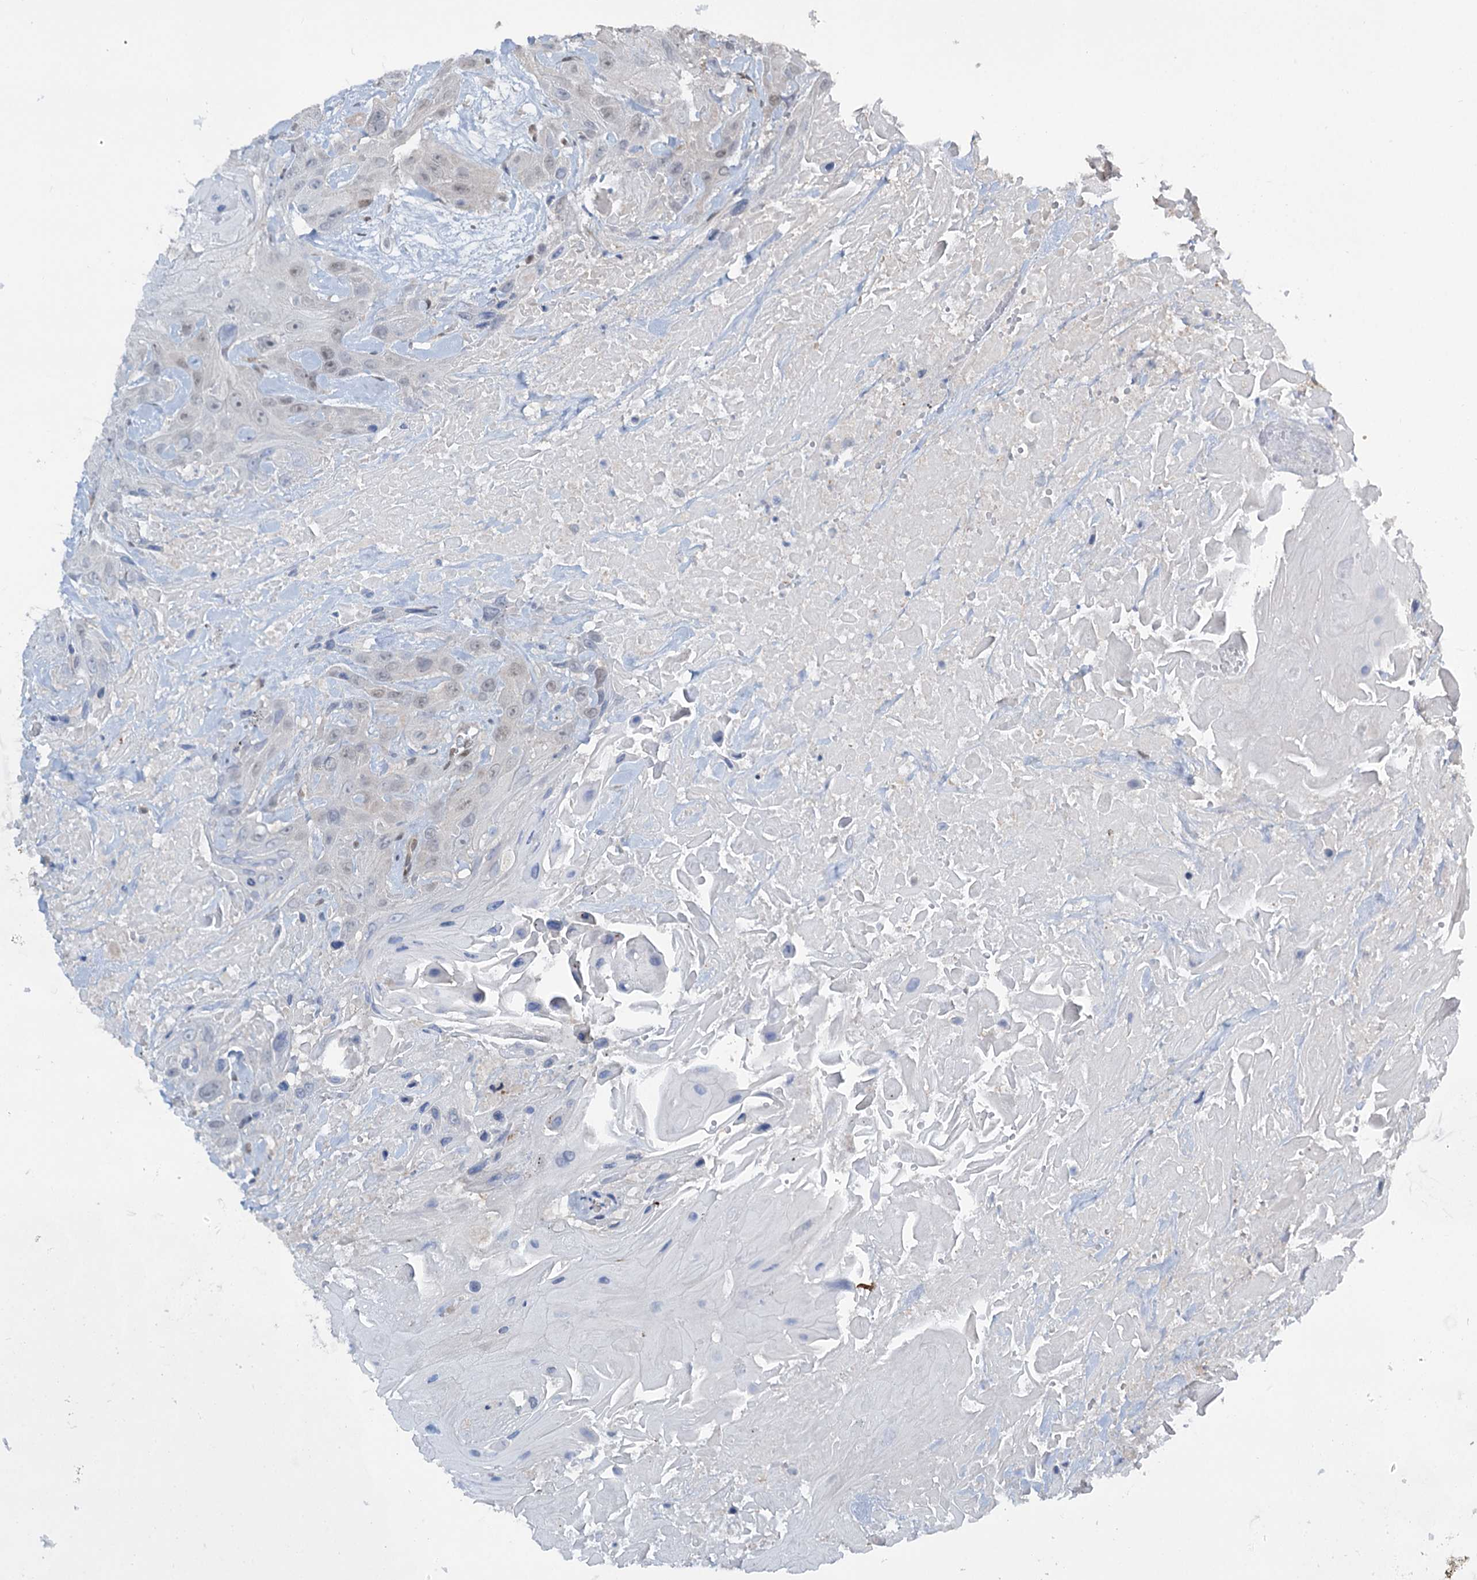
{"staining": {"intensity": "negative", "quantity": "none", "location": "none"}, "tissue": "head and neck cancer", "cell_type": "Tumor cells", "image_type": "cancer", "snomed": [{"axis": "morphology", "description": "Squamous cell carcinoma, NOS"}, {"axis": "topography", "description": "Head-Neck"}], "caption": "DAB immunohistochemical staining of head and neck cancer (squamous cell carcinoma) demonstrates no significant positivity in tumor cells.", "gene": "DCUN1D4", "patient": {"sex": "male", "age": 81}}